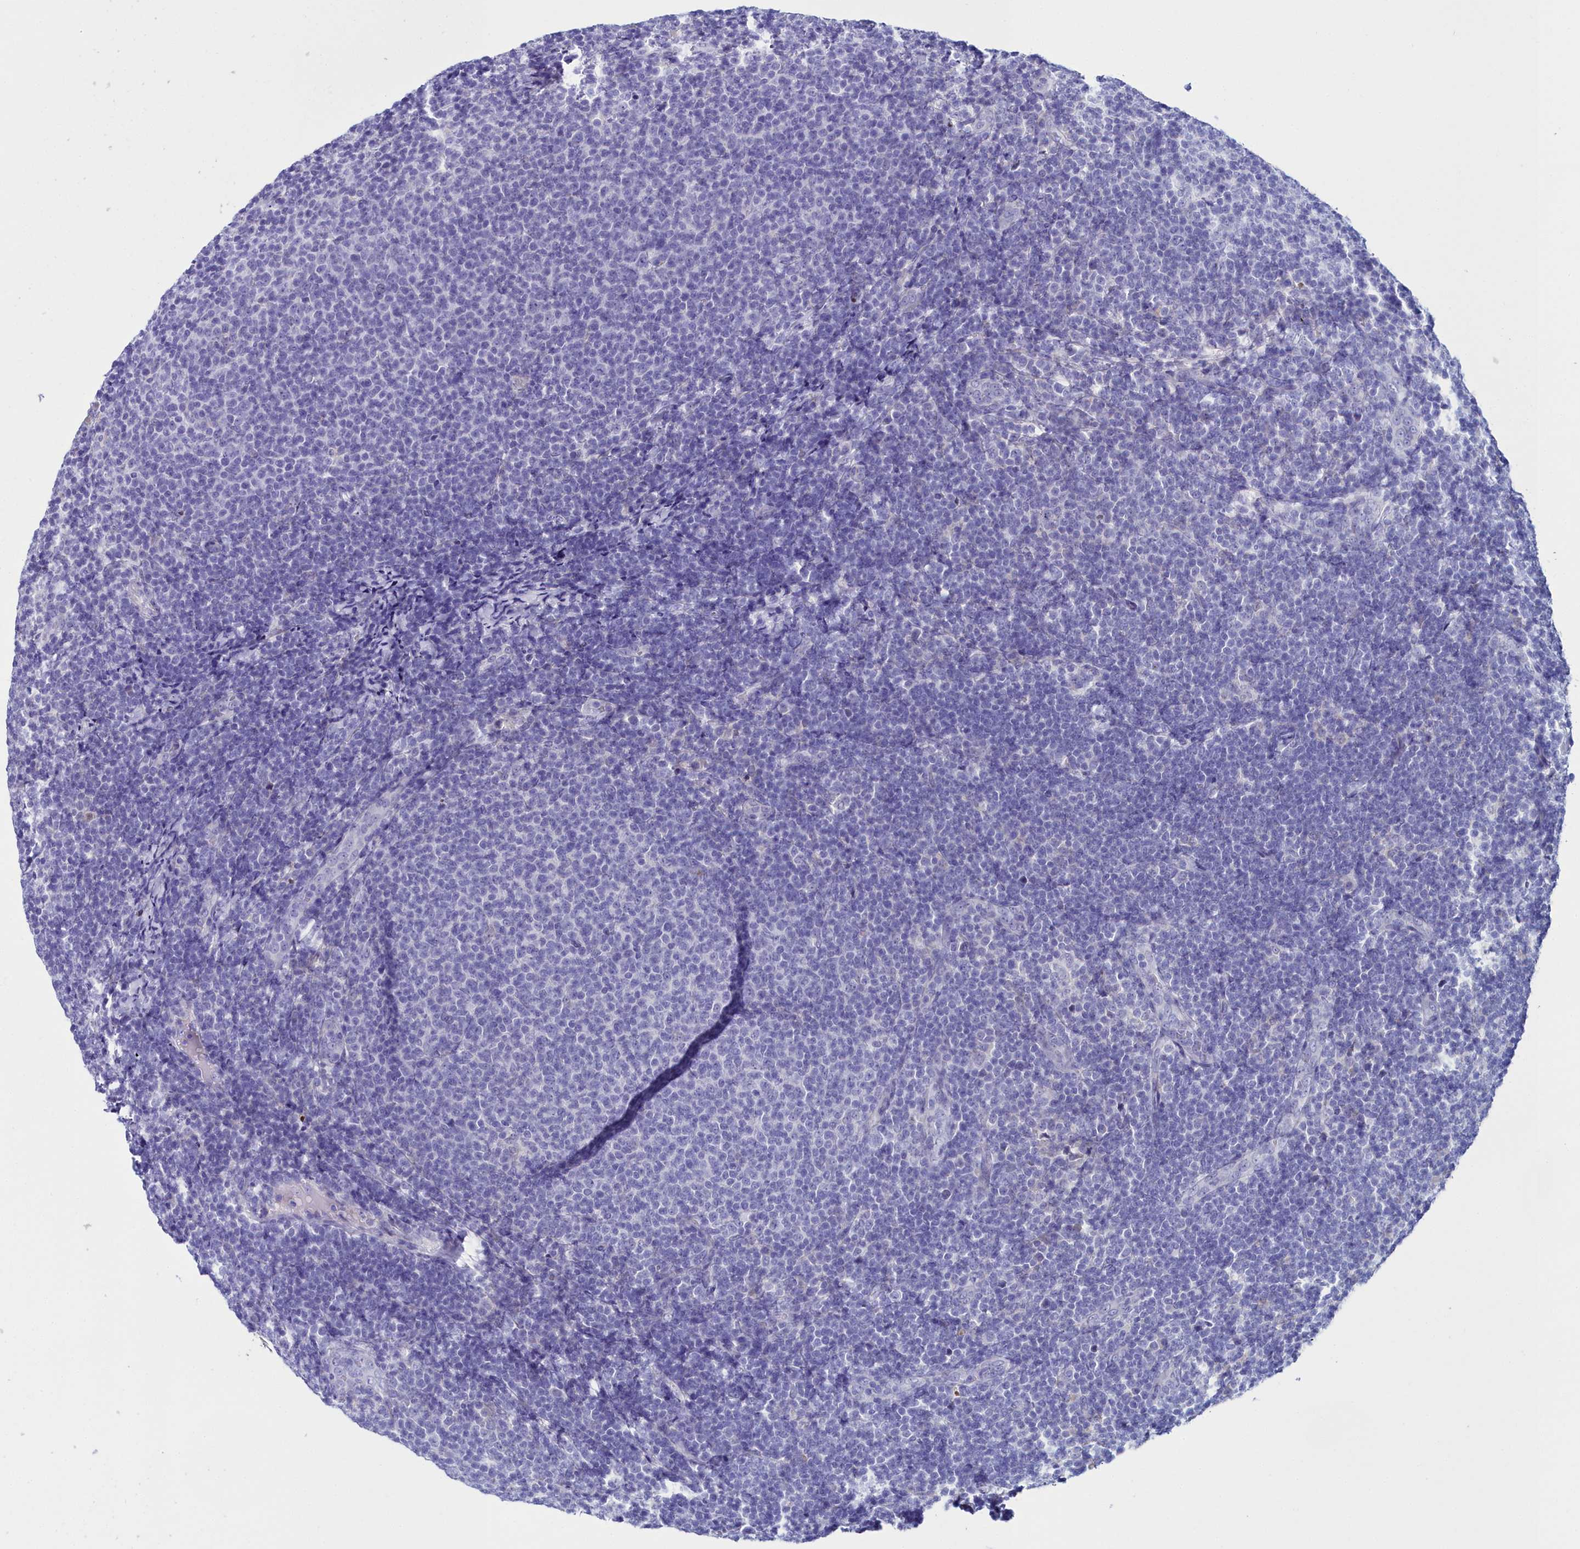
{"staining": {"intensity": "negative", "quantity": "none", "location": "none"}, "tissue": "lymphoma", "cell_type": "Tumor cells", "image_type": "cancer", "snomed": [{"axis": "morphology", "description": "Malignant lymphoma, non-Hodgkin's type, Low grade"}, {"axis": "topography", "description": "Lymph node"}], "caption": "A high-resolution micrograph shows immunohistochemistry (IHC) staining of lymphoma, which shows no significant positivity in tumor cells.", "gene": "ELAPOR2", "patient": {"sex": "male", "age": 66}}